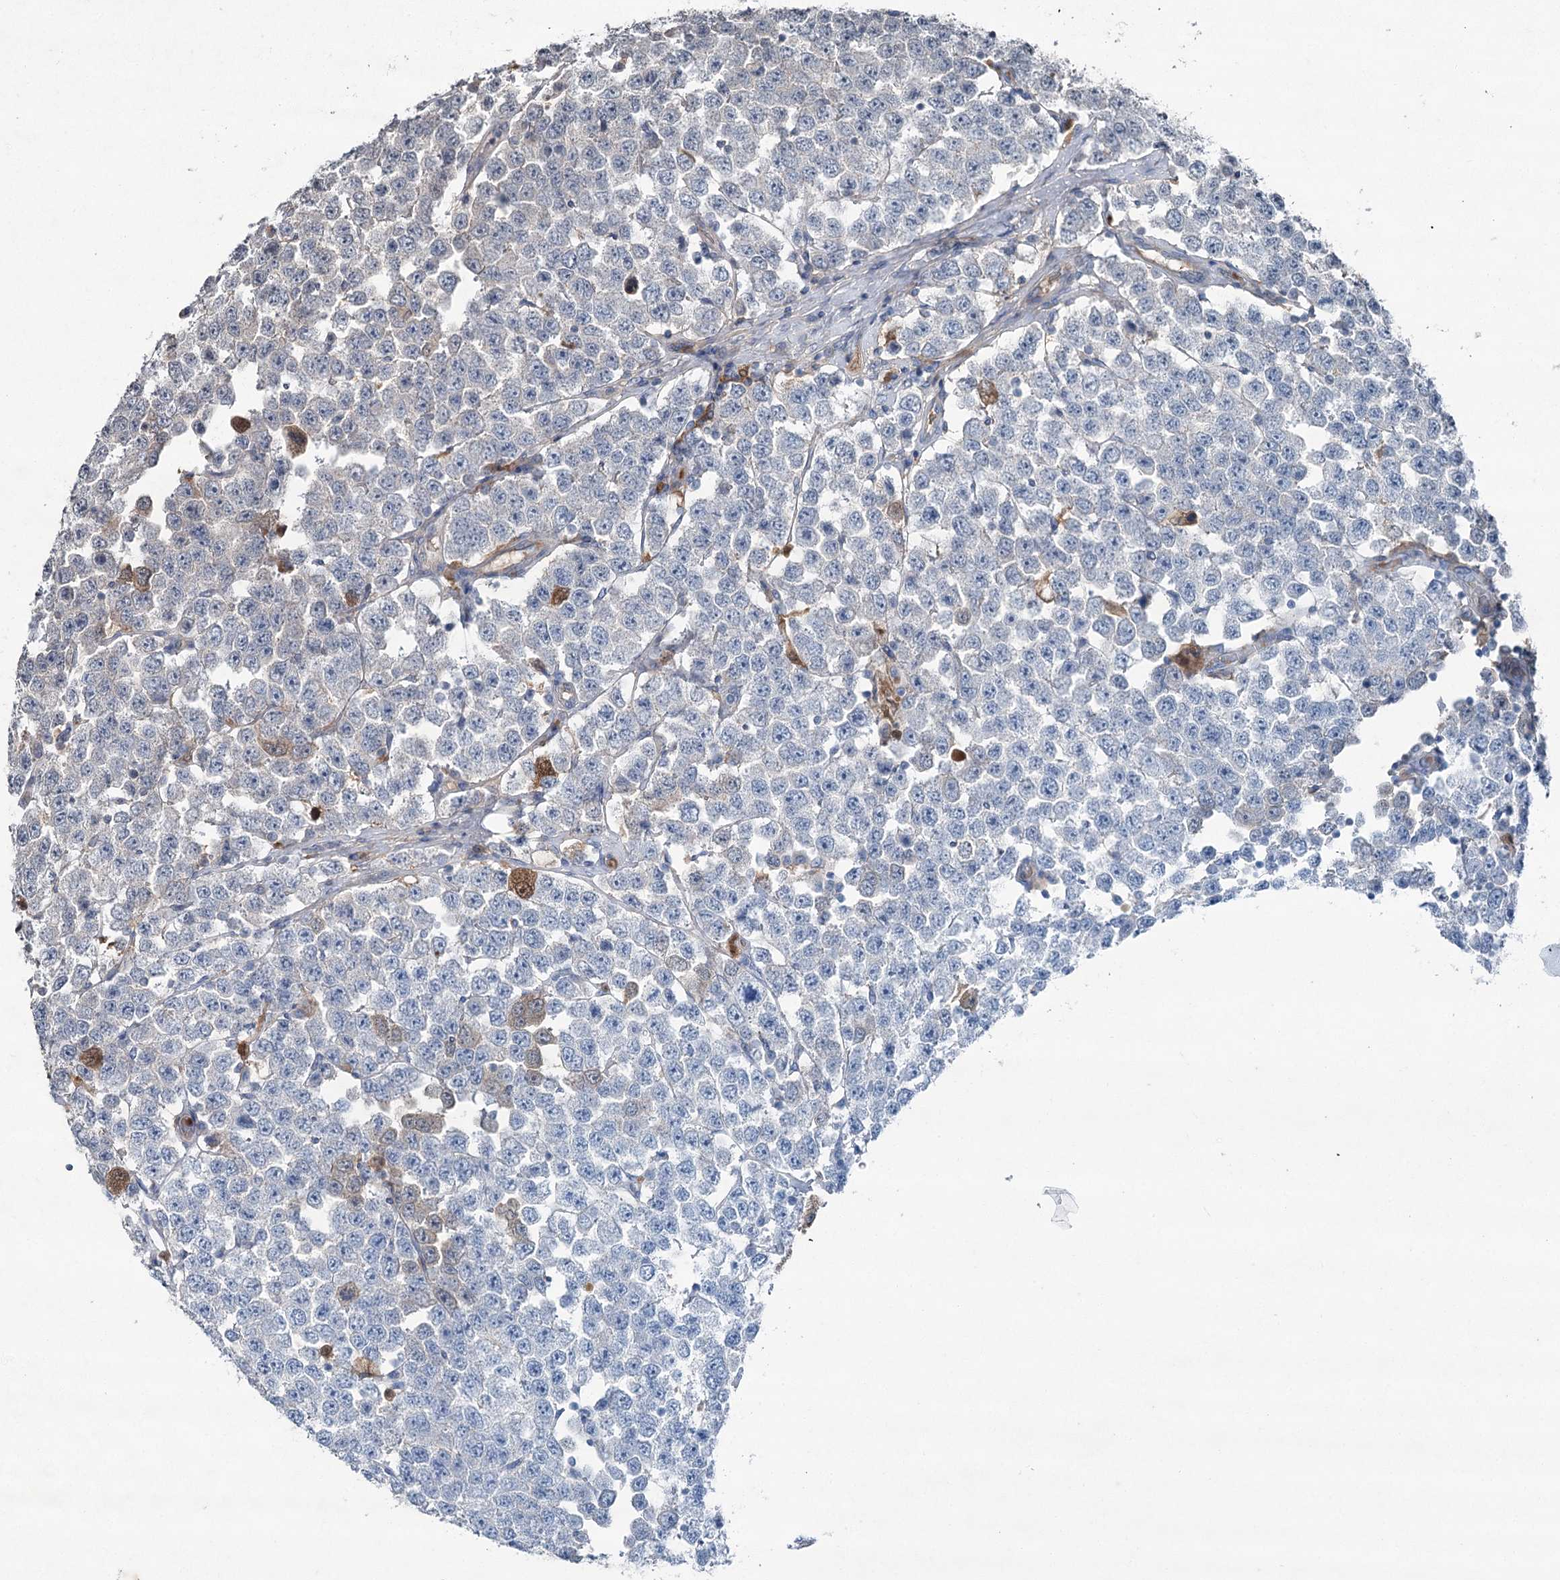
{"staining": {"intensity": "moderate", "quantity": "<25%", "location": "cytoplasmic/membranous"}, "tissue": "testis cancer", "cell_type": "Tumor cells", "image_type": "cancer", "snomed": [{"axis": "morphology", "description": "Seminoma, NOS"}, {"axis": "topography", "description": "Testis"}], "caption": "Immunohistochemistry staining of testis seminoma, which demonstrates low levels of moderate cytoplasmic/membranous positivity in about <25% of tumor cells indicating moderate cytoplasmic/membranous protein staining. The staining was performed using DAB (3,3'-diaminobenzidine) (brown) for protein detection and nuclei were counterstained in hematoxylin (blue).", "gene": "PGLYRP2", "patient": {"sex": "male", "age": 28}}